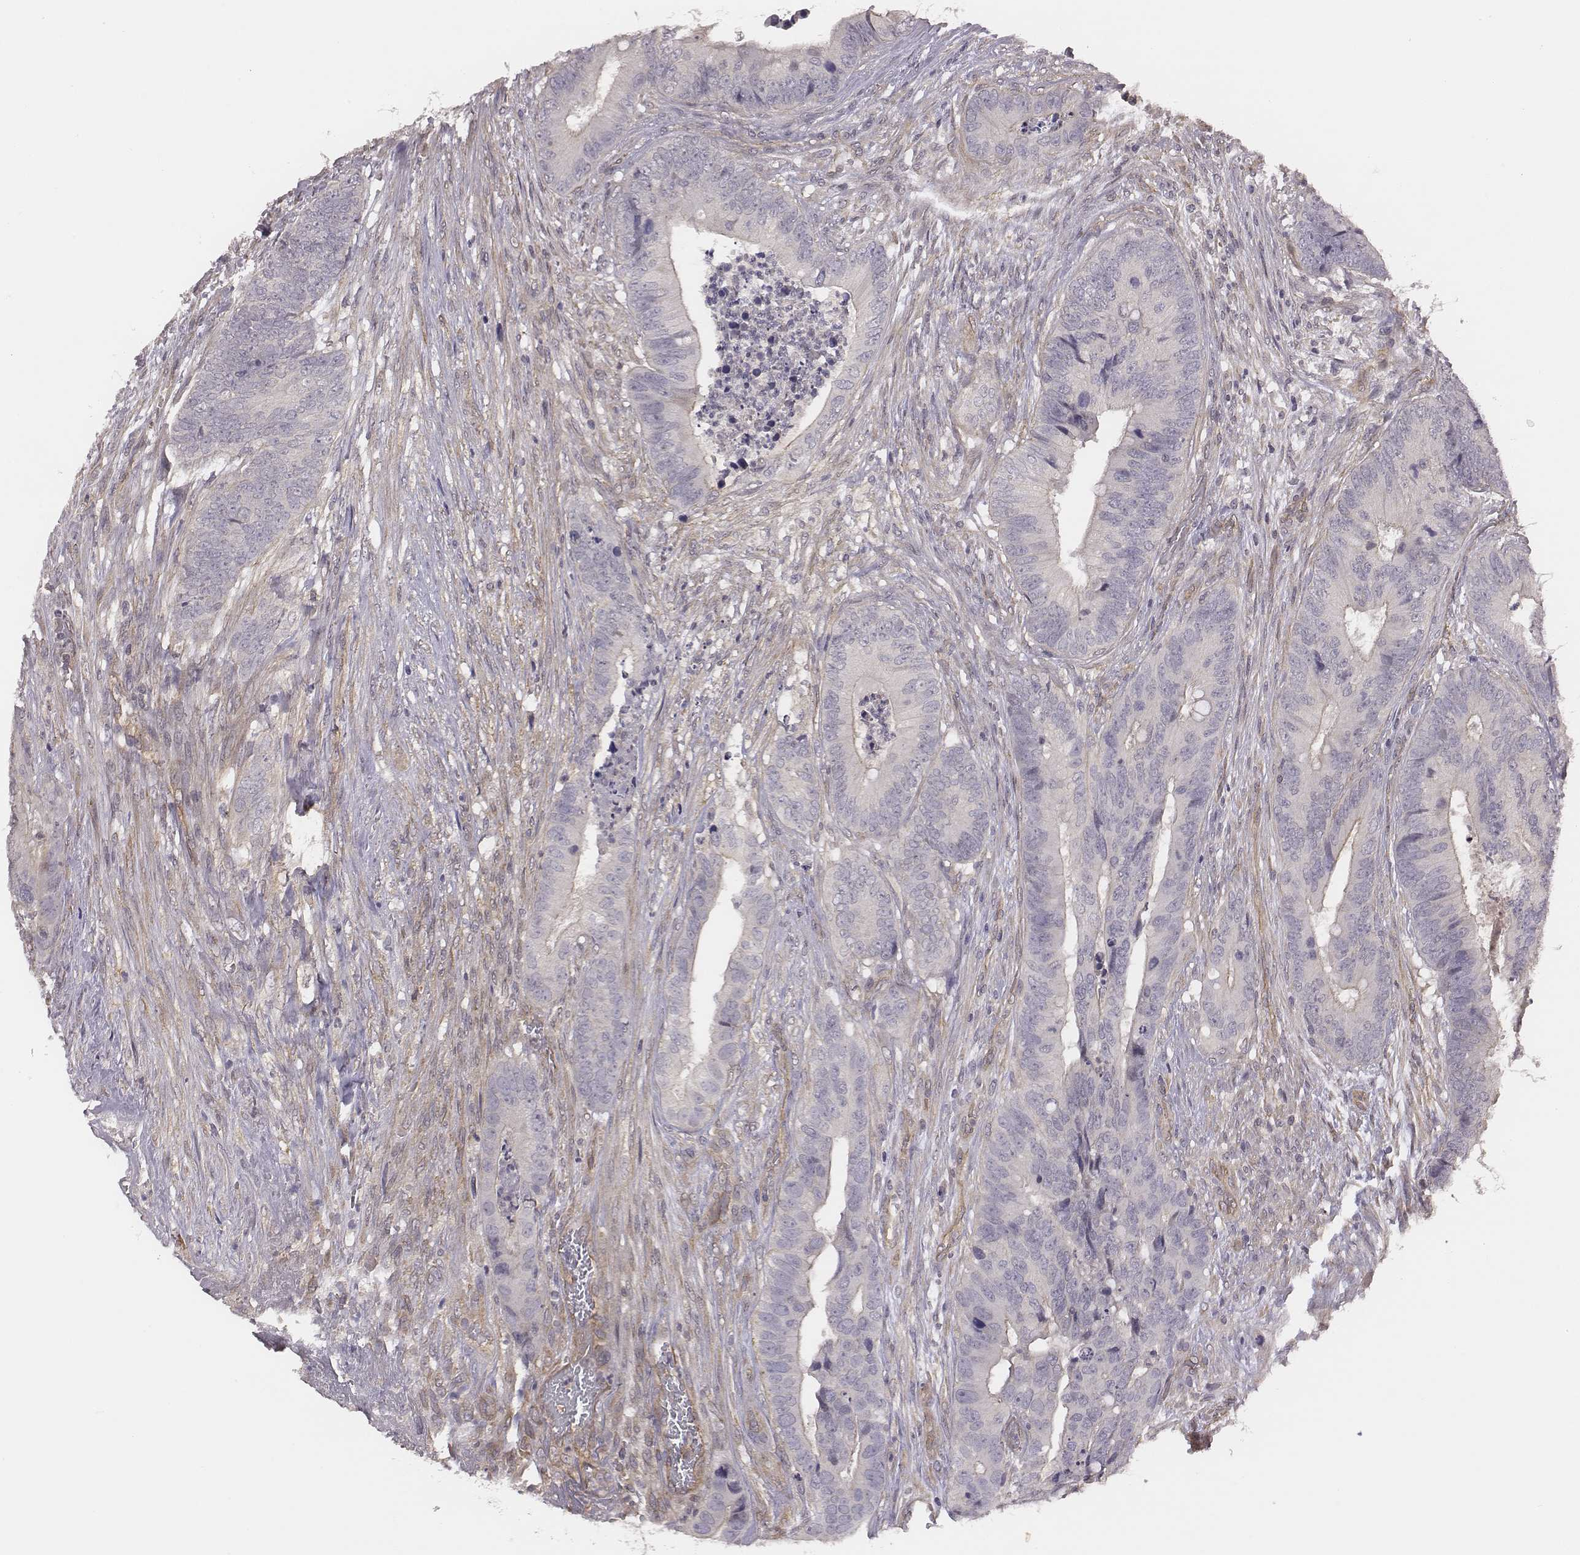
{"staining": {"intensity": "negative", "quantity": "none", "location": "none"}, "tissue": "colorectal cancer", "cell_type": "Tumor cells", "image_type": "cancer", "snomed": [{"axis": "morphology", "description": "Adenocarcinoma, NOS"}, {"axis": "topography", "description": "Colon"}], "caption": "IHC of human adenocarcinoma (colorectal) demonstrates no positivity in tumor cells.", "gene": "SCARF1", "patient": {"sex": "male", "age": 84}}